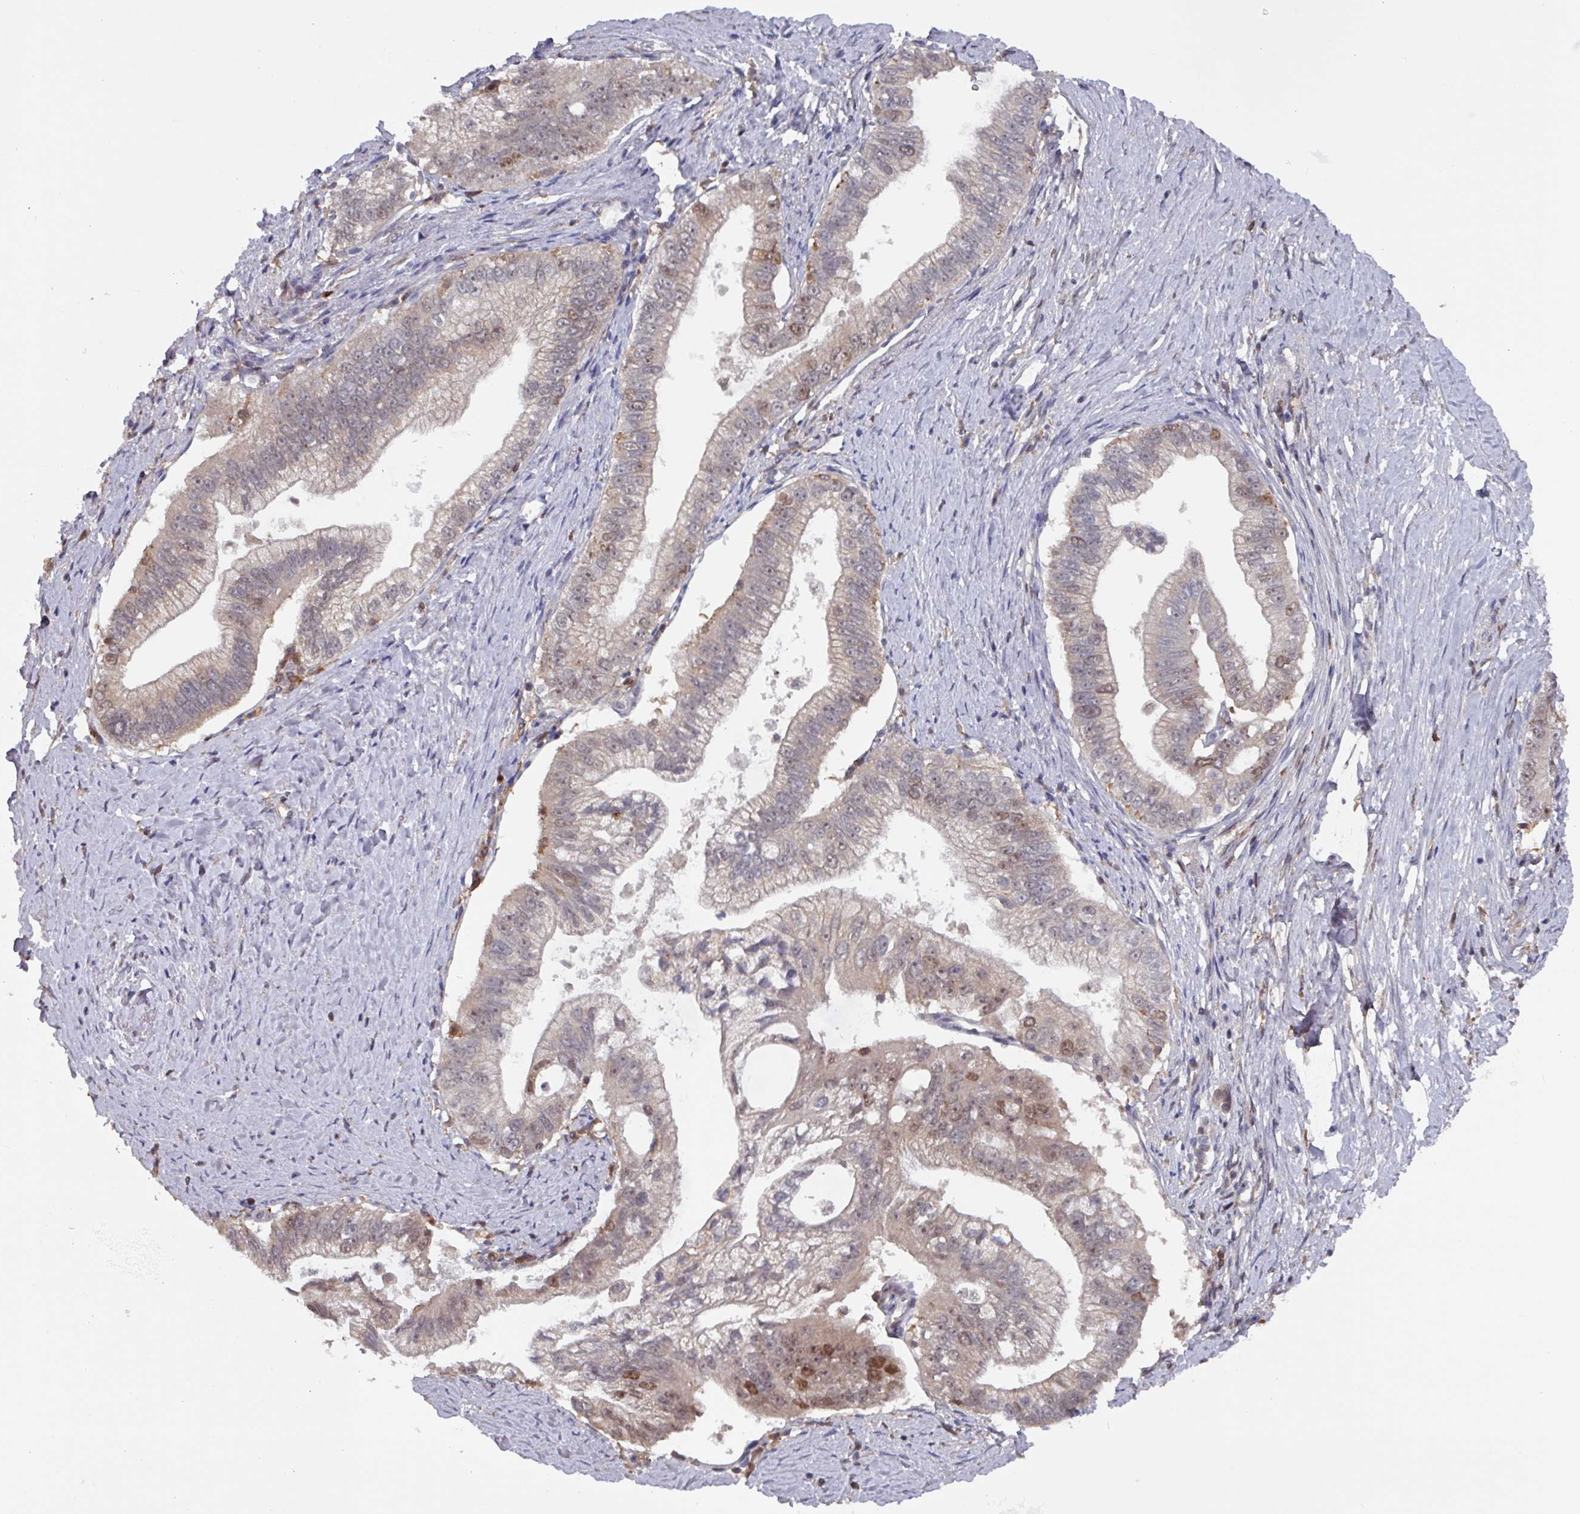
{"staining": {"intensity": "weak", "quantity": "25%-75%", "location": "cytoplasmic/membranous,nuclear"}, "tissue": "pancreatic cancer", "cell_type": "Tumor cells", "image_type": "cancer", "snomed": [{"axis": "morphology", "description": "Adenocarcinoma, NOS"}, {"axis": "topography", "description": "Pancreas"}], "caption": "The immunohistochemical stain highlights weak cytoplasmic/membranous and nuclear expression in tumor cells of pancreatic cancer (adenocarcinoma) tissue.", "gene": "PRRX1", "patient": {"sex": "male", "age": 70}}